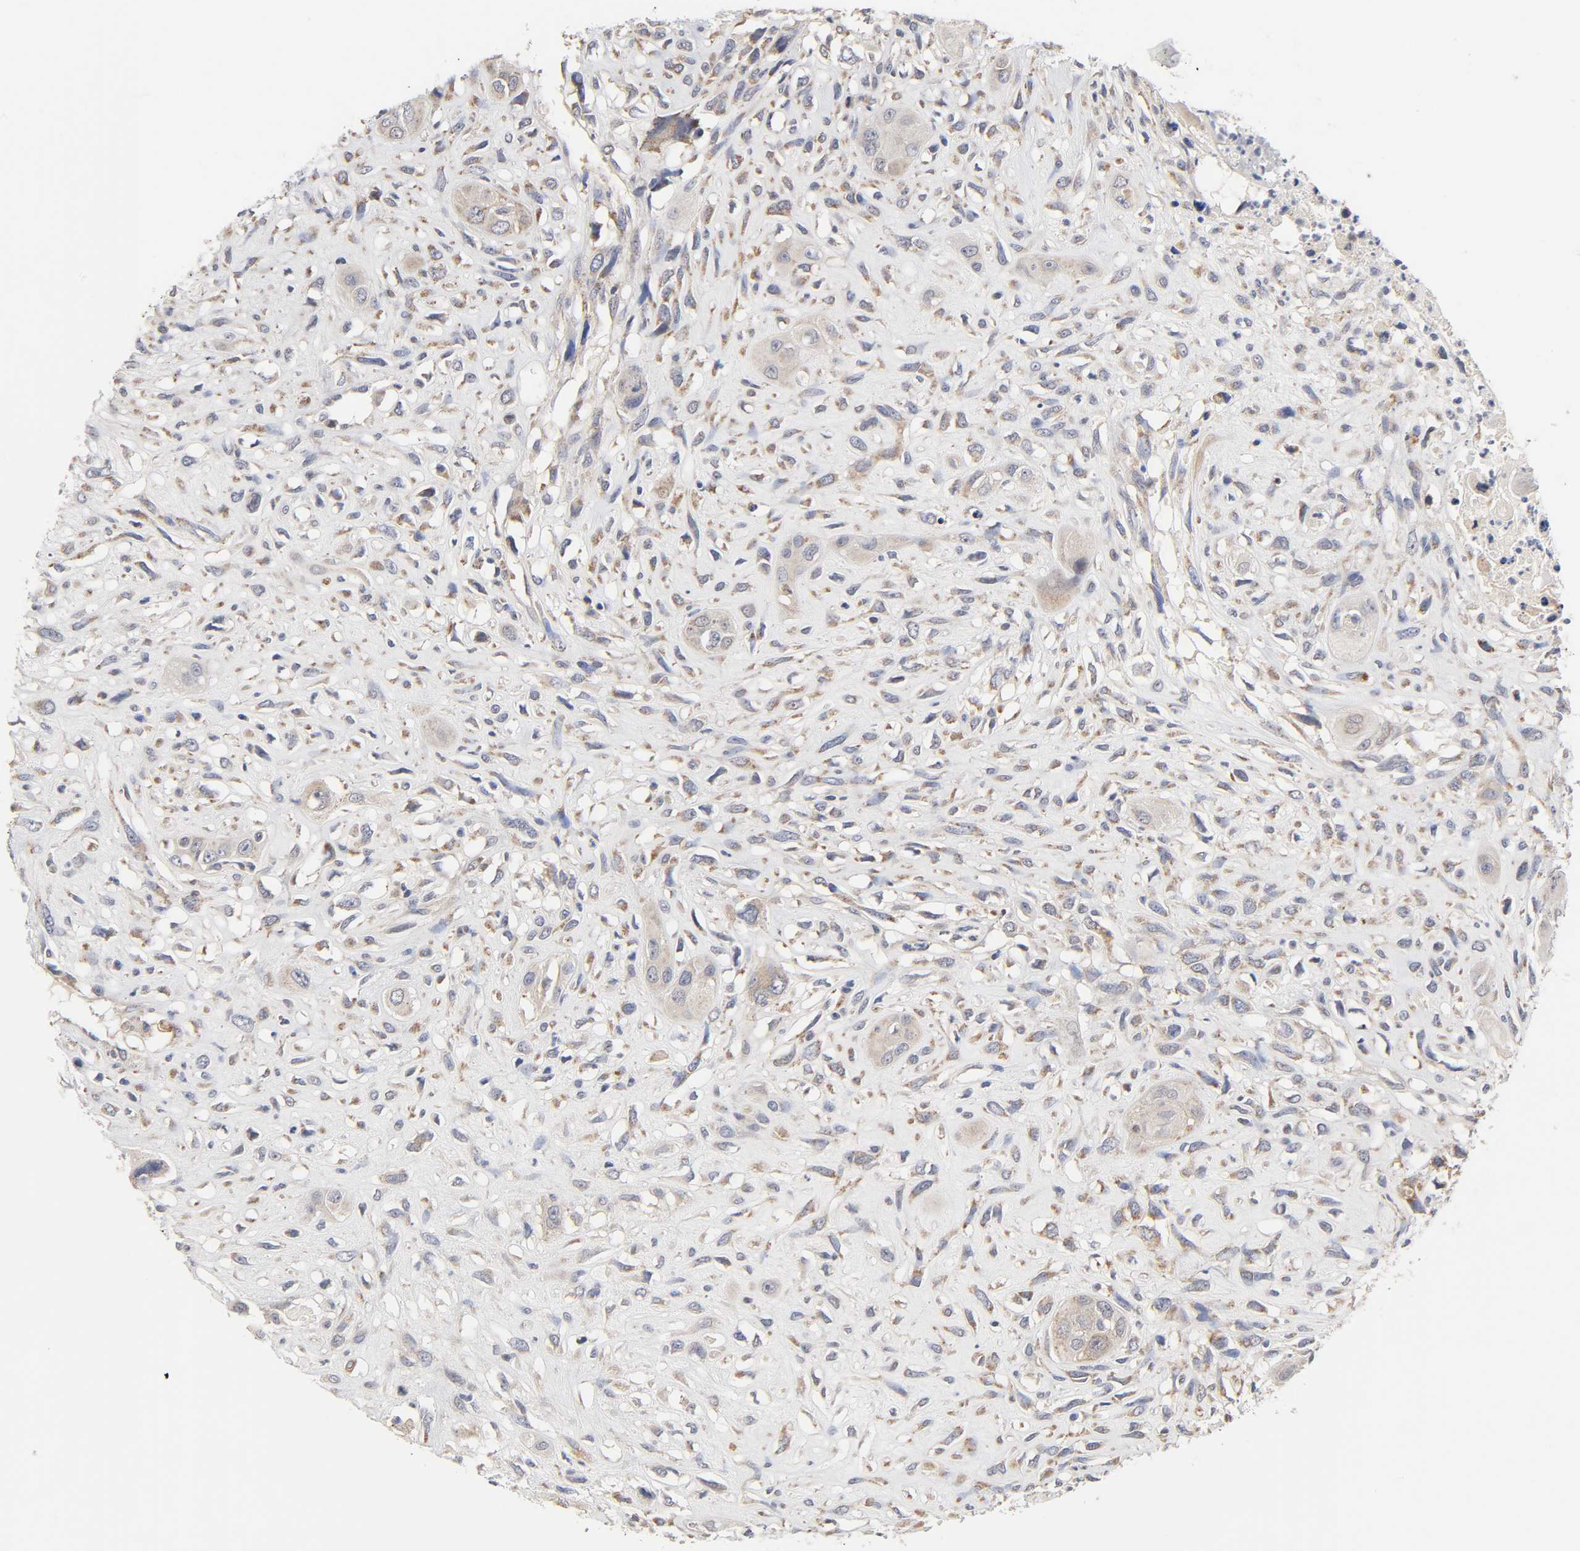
{"staining": {"intensity": "moderate", "quantity": ">75%", "location": "cytoplasmic/membranous"}, "tissue": "head and neck cancer", "cell_type": "Tumor cells", "image_type": "cancer", "snomed": [{"axis": "morphology", "description": "Necrosis, NOS"}, {"axis": "morphology", "description": "Neoplasm, malignant, NOS"}, {"axis": "topography", "description": "Salivary gland"}, {"axis": "topography", "description": "Head-Neck"}], "caption": "Approximately >75% of tumor cells in human head and neck cancer (neoplasm (malignant)) reveal moderate cytoplasmic/membranous protein positivity as visualized by brown immunohistochemical staining.", "gene": "GSTZ1", "patient": {"sex": "male", "age": 43}}